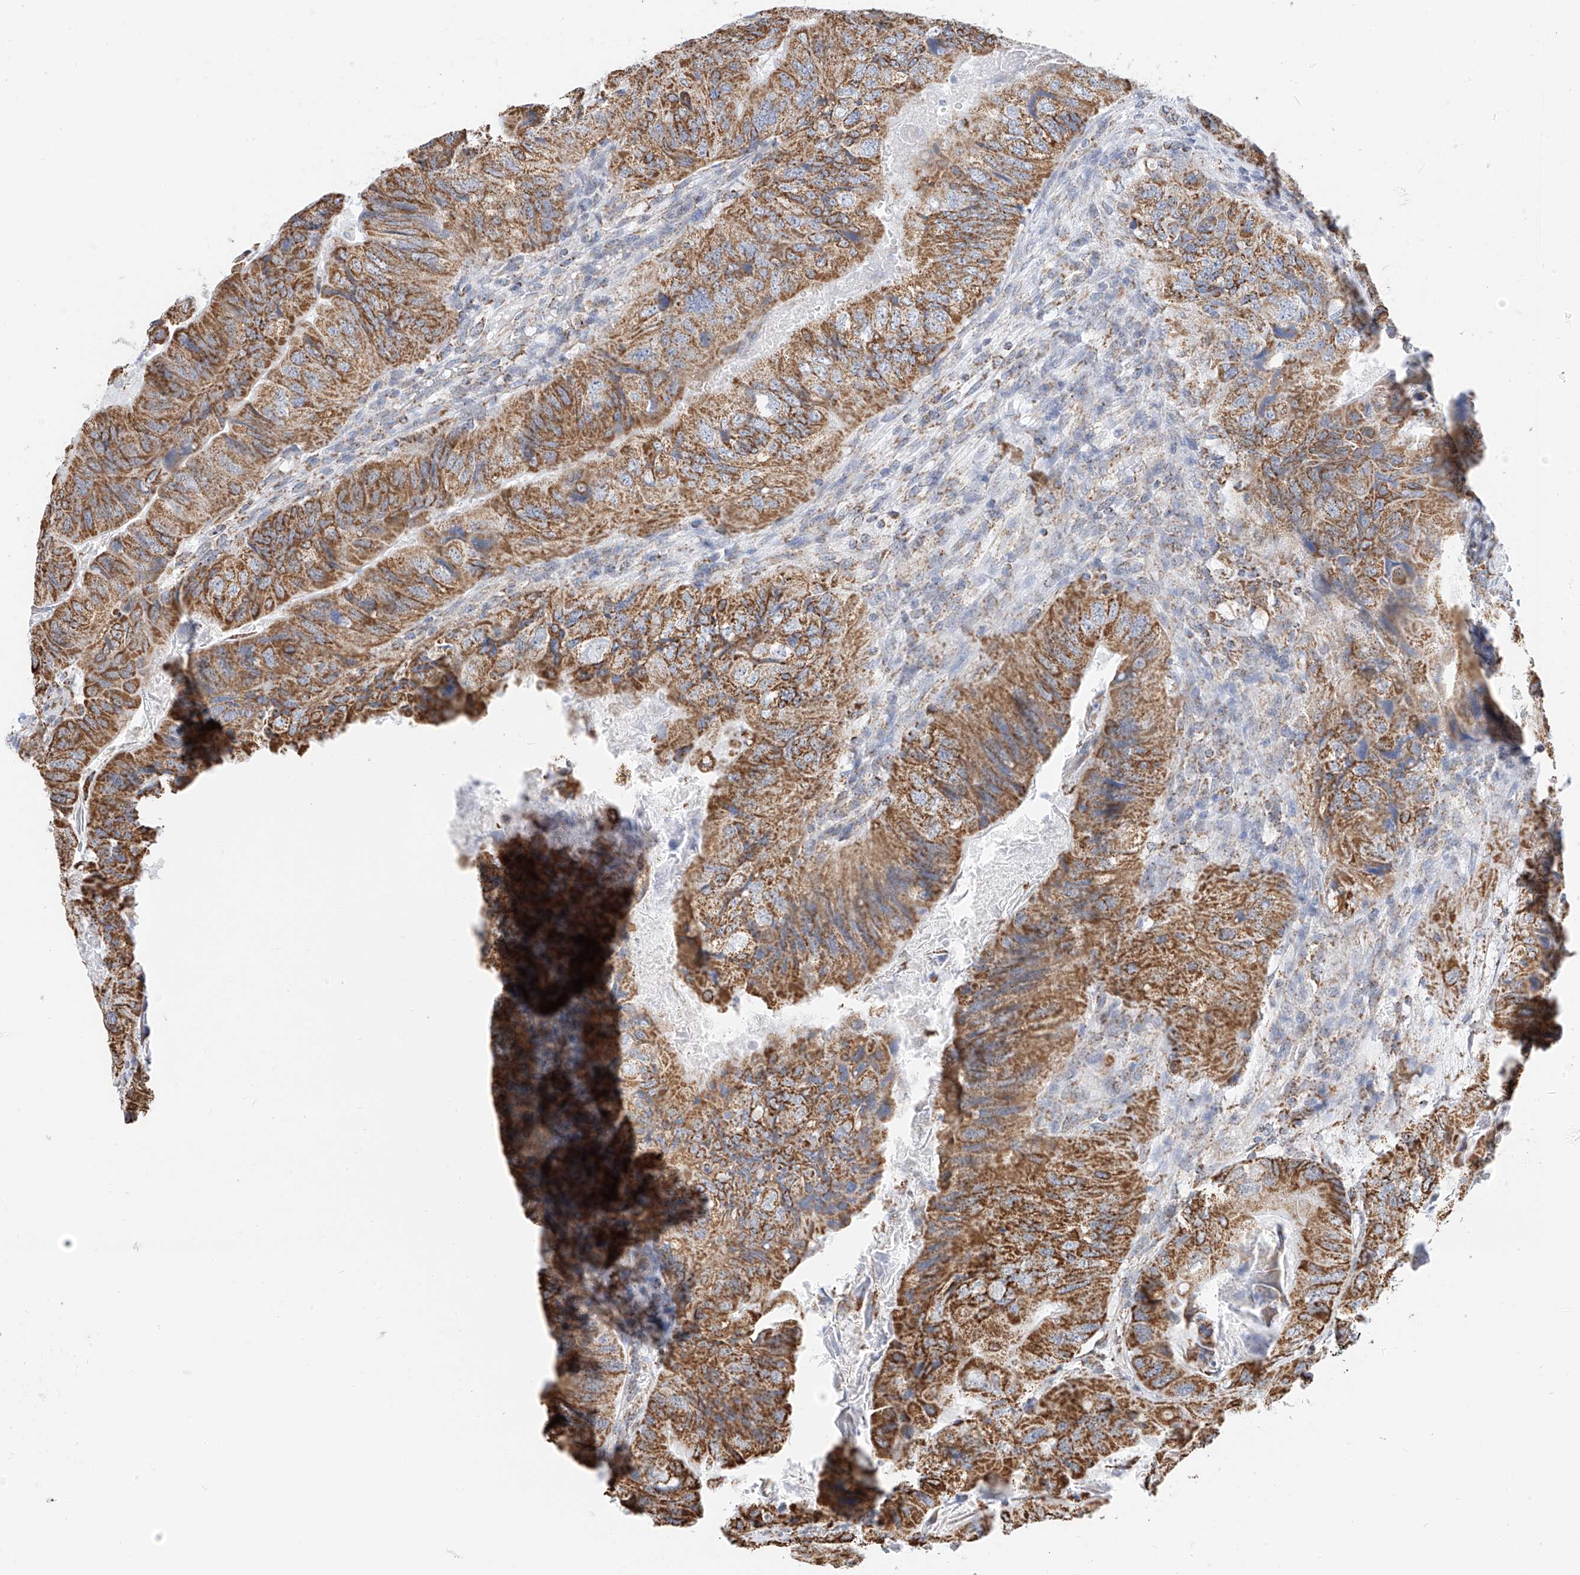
{"staining": {"intensity": "moderate", "quantity": ">75%", "location": "cytoplasmic/membranous"}, "tissue": "colorectal cancer", "cell_type": "Tumor cells", "image_type": "cancer", "snomed": [{"axis": "morphology", "description": "Adenocarcinoma, NOS"}, {"axis": "topography", "description": "Rectum"}], "caption": "Immunohistochemistry of adenocarcinoma (colorectal) exhibits medium levels of moderate cytoplasmic/membranous positivity in about >75% of tumor cells.", "gene": "NALCN", "patient": {"sex": "male", "age": 63}}